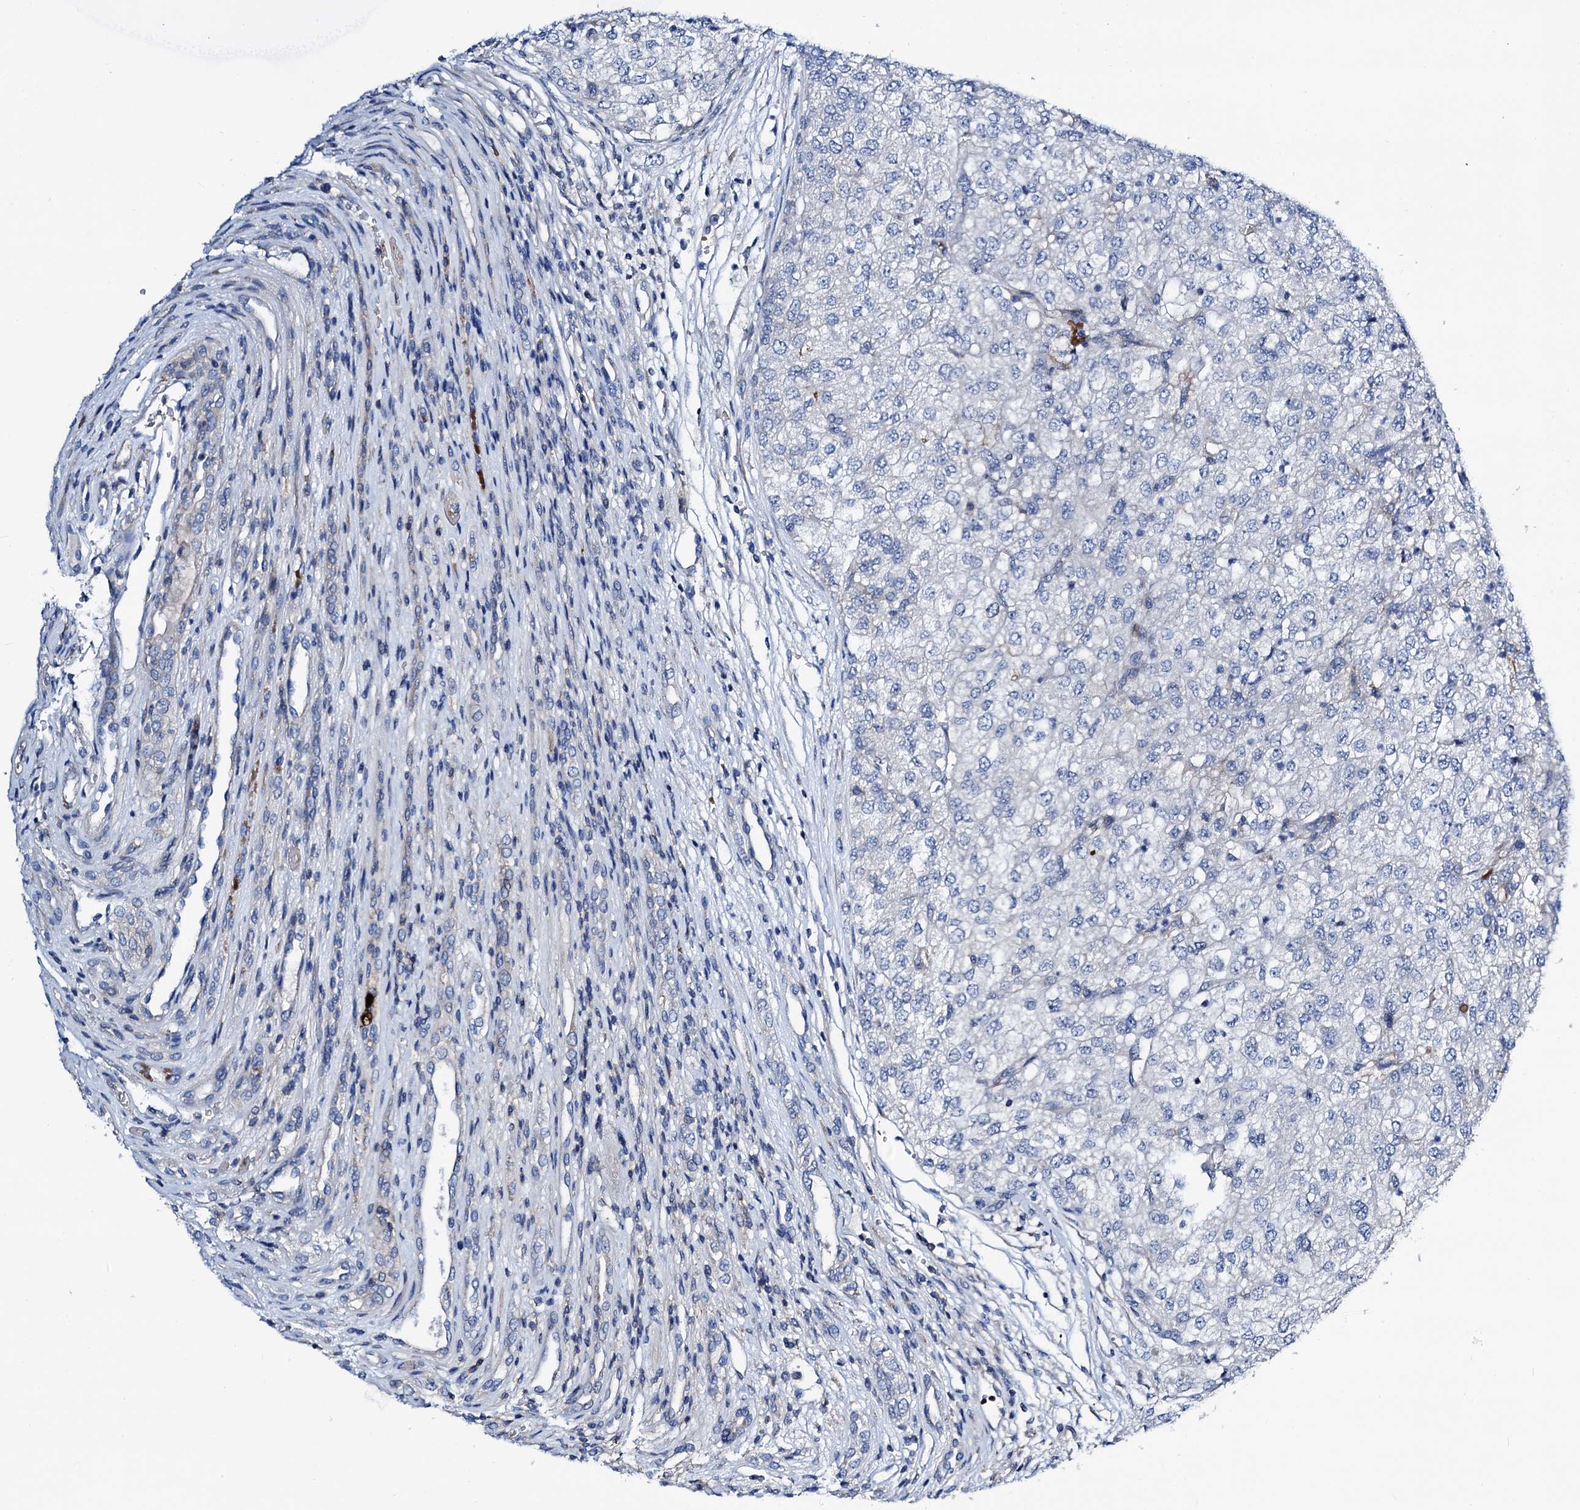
{"staining": {"intensity": "negative", "quantity": "none", "location": "none"}, "tissue": "renal cancer", "cell_type": "Tumor cells", "image_type": "cancer", "snomed": [{"axis": "morphology", "description": "Adenocarcinoma, NOS"}, {"axis": "topography", "description": "Kidney"}], "caption": "Tumor cells show no significant expression in renal cancer. (IHC, brightfield microscopy, high magnification).", "gene": "GCOM1", "patient": {"sex": "female", "age": 54}}